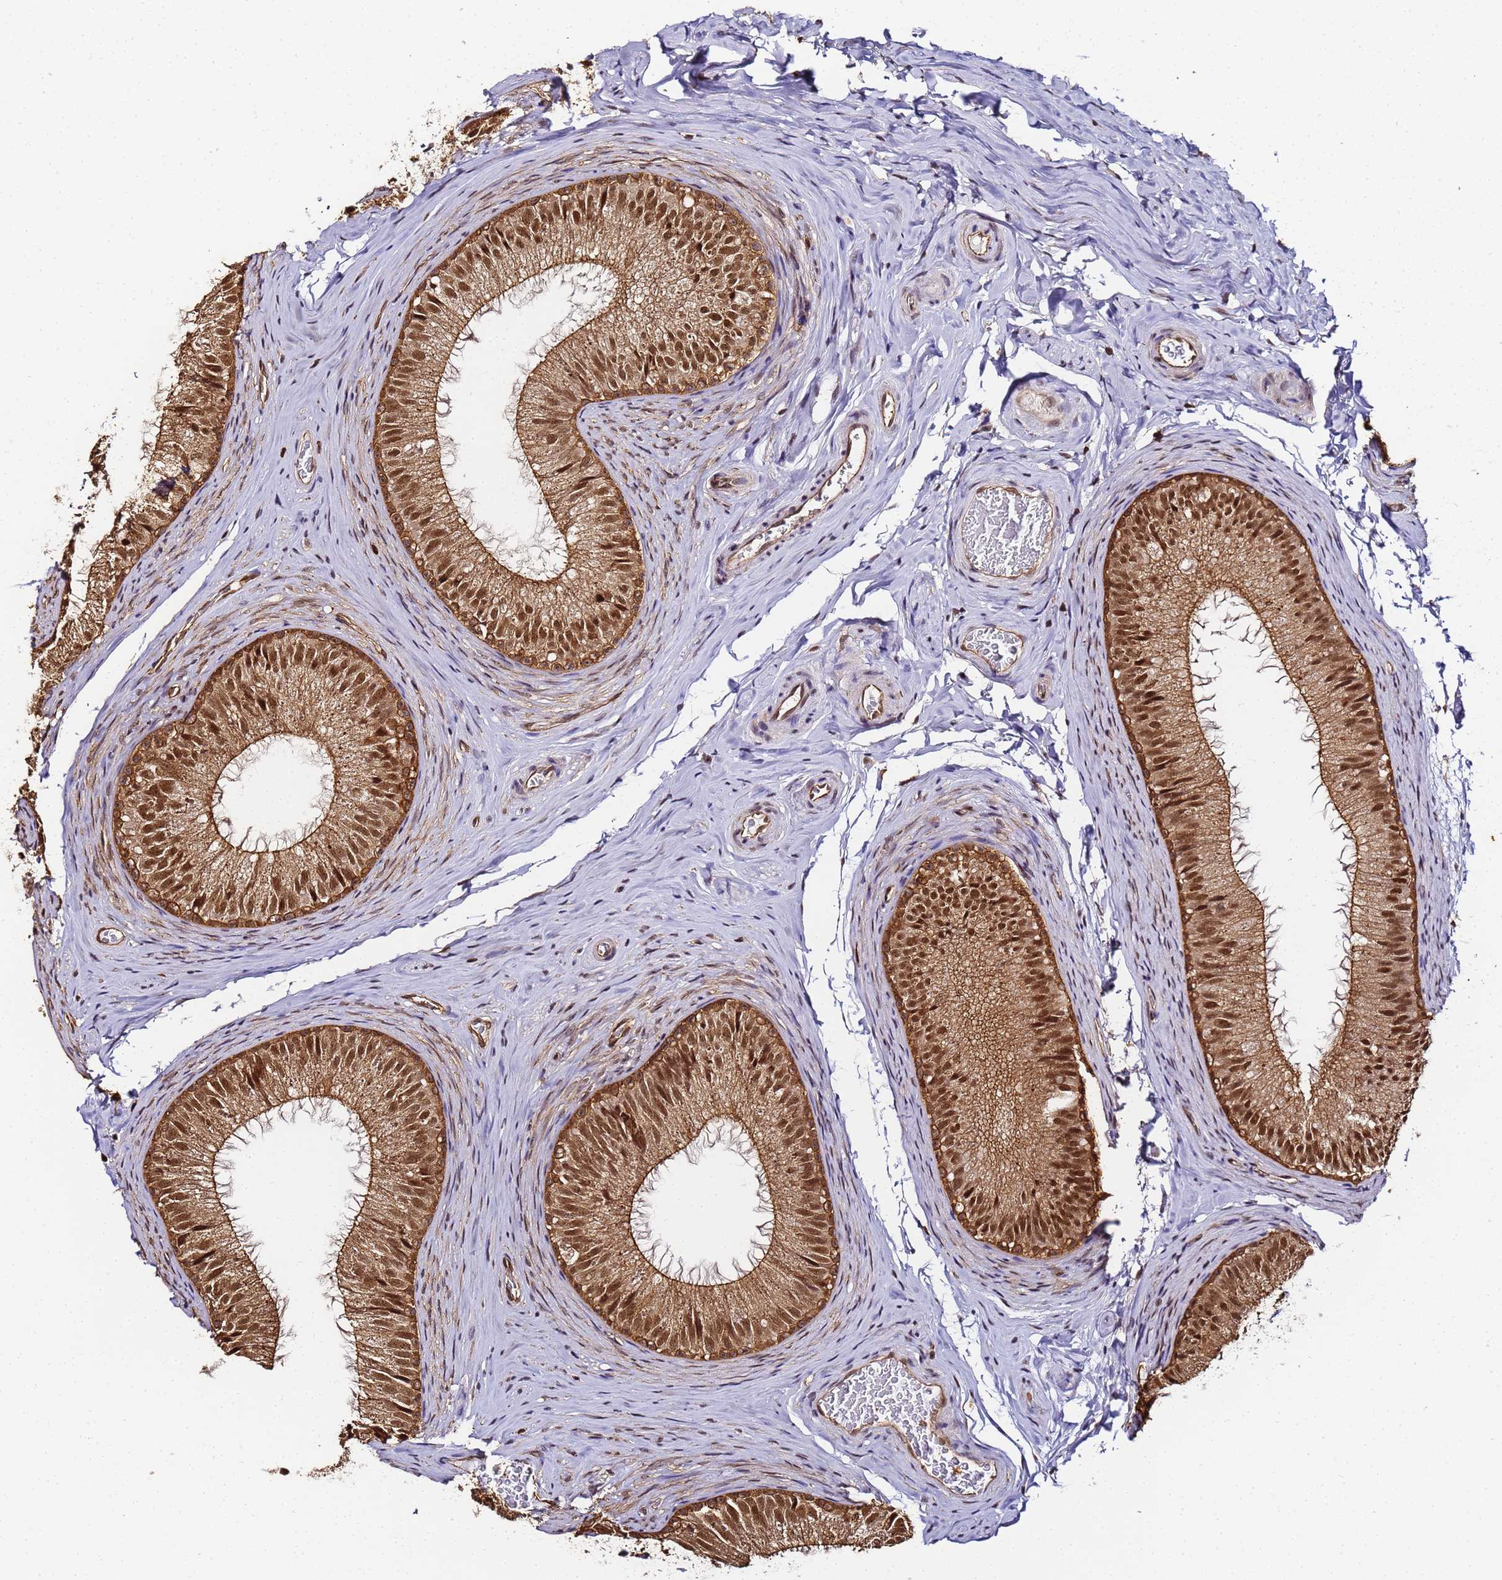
{"staining": {"intensity": "moderate", "quantity": ">75%", "location": "cytoplasmic/membranous,nuclear"}, "tissue": "epididymis", "cell_type": "Glandular cells", "image_type": "normal", "snomed": [{"axis": "morphology", "description": "Normal tissue, NOS"}, {"axis": "topography", "description": "Epididymis"}], "caption": "Immunohistochemical staining of benign human epididymis shows >75% levels of moderate cytoplasmic/membranous,nuclear protein staining in approximately >75% of glandular cells.", "gene": "PPP4C", "patient": {"sex": "male", "age": 34}}